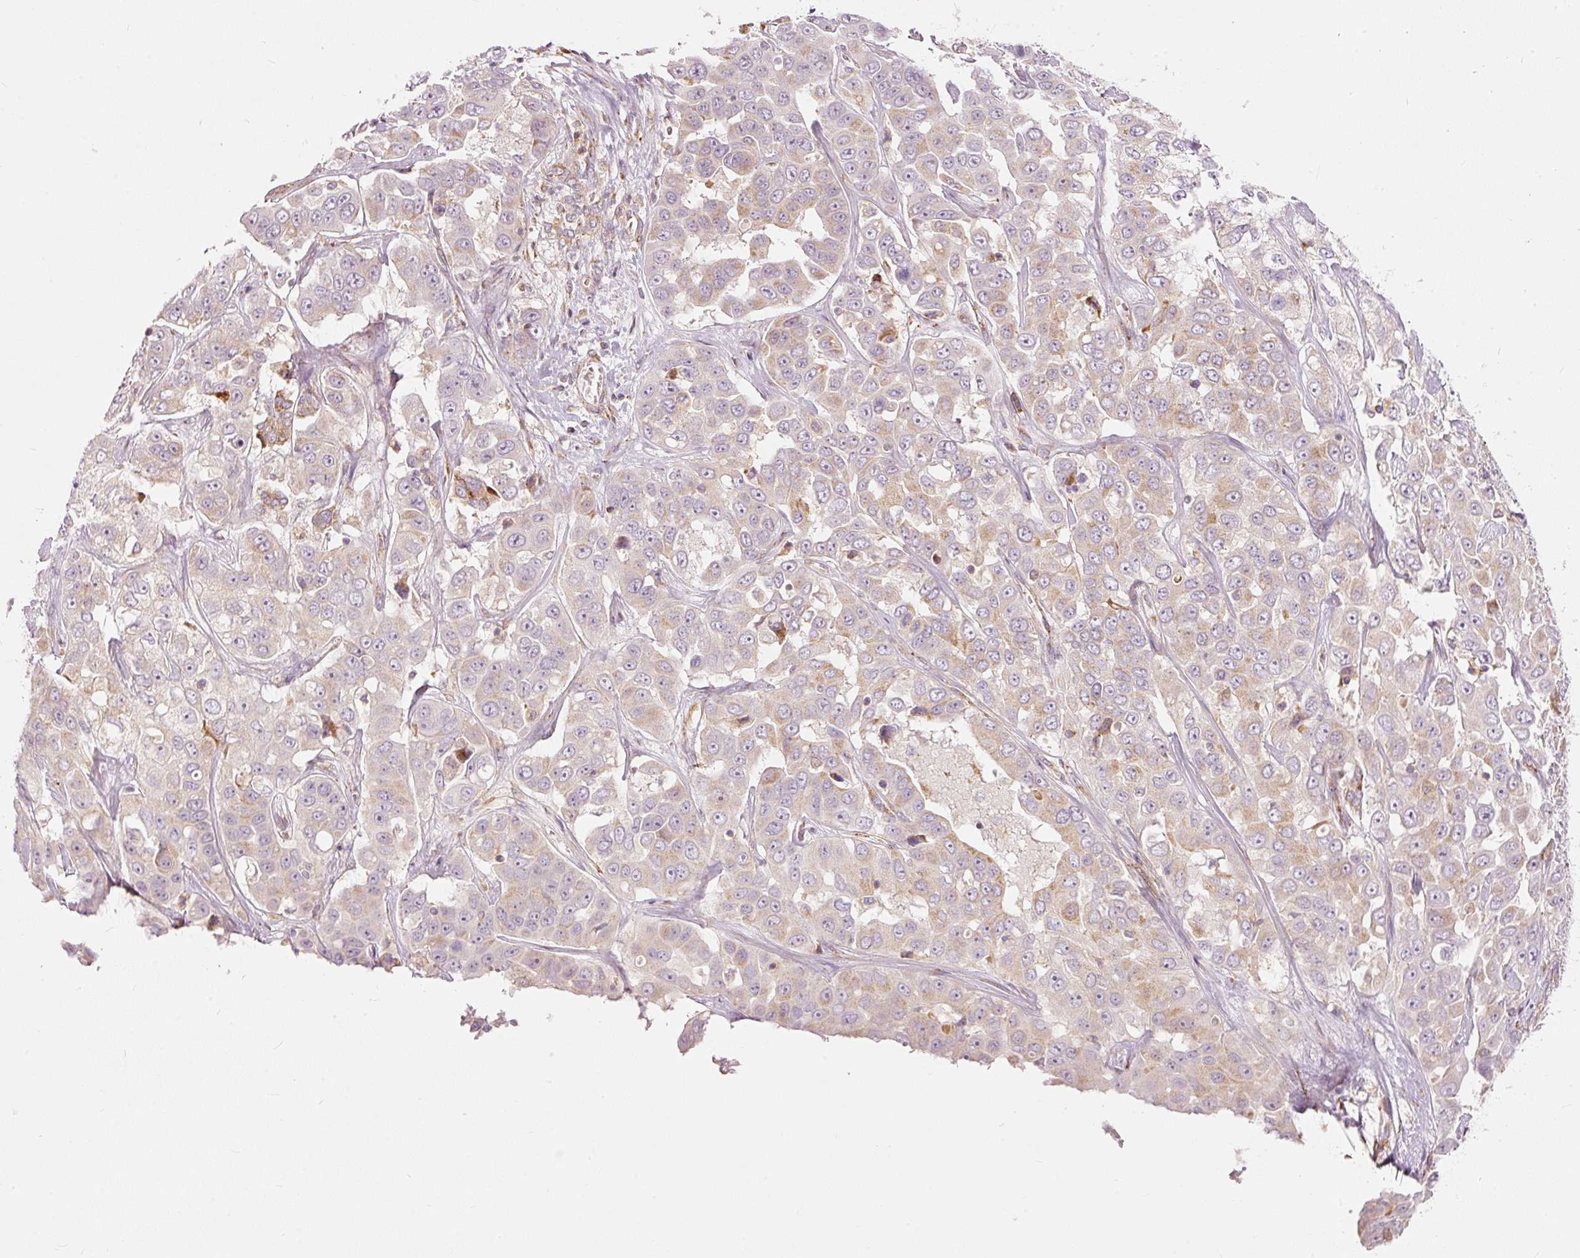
{"staining": {"intensity": "weak", "quantity": "25%-75%", "location": "cytoplasmic/membranous"}, "tissue": "liver cancer", "cell_type": "Tumor cells", "image_type": "cancer", "snomed": [{"axis": "morphology", "description": "Cholangiocarcinoma"}, {"axis": "topography", "description": "Liver"}], "caption": "Weak cytoplasmic/membranous staining is identified in approximately 25%-75% of tumor cells in liver cancer.", "gene": "SNAPC5", "patient": {"sex": "female", "age": 52}}